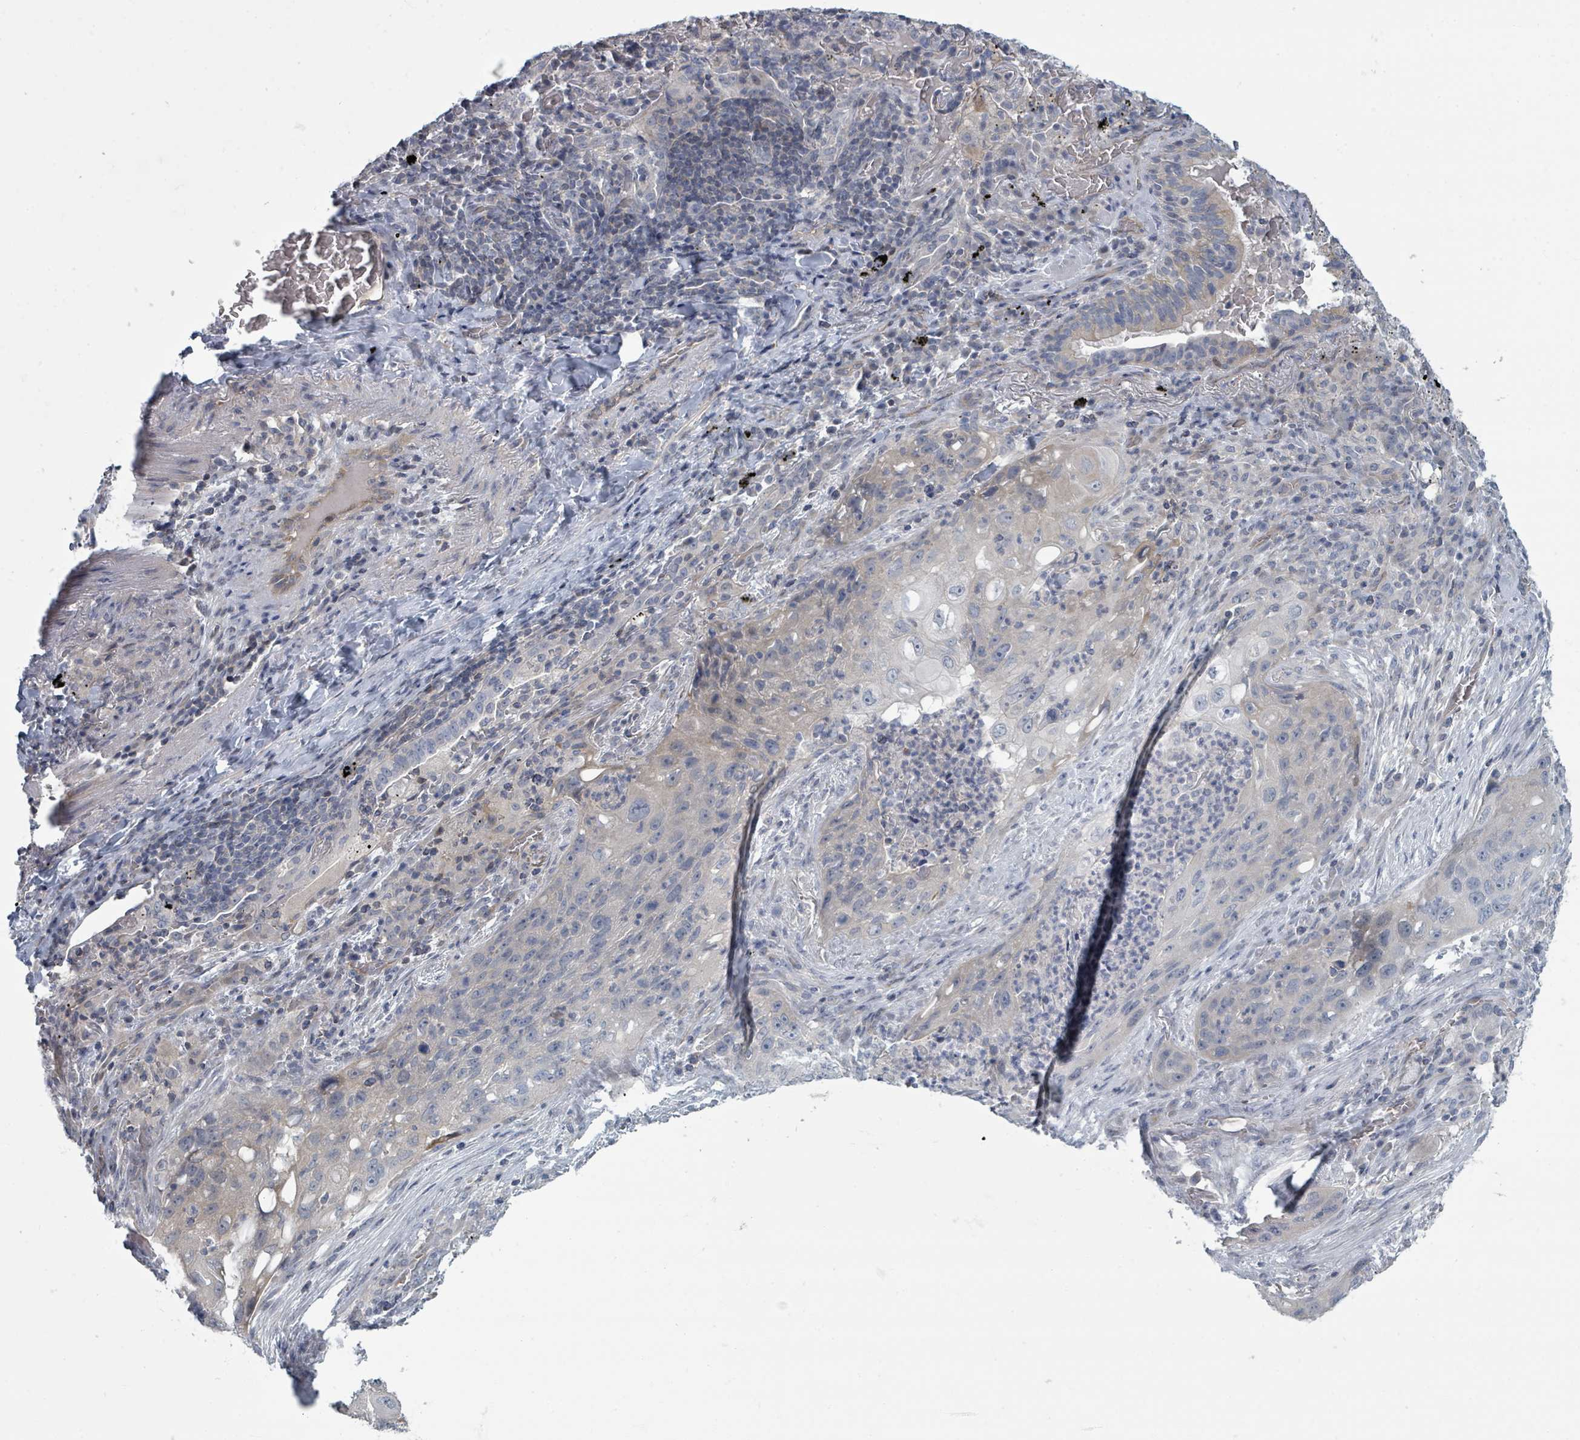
{"staining": {"intensity": "negative", "quantity": "none", "location": "none"}, "tissue": "lung cancer", "cell_type": "Tumor cells", "image_type": "cancer", "snomed": [{"axis": "morphology", "description": "Squamous cell carcinoma, NOS"}, {"axis": "topography", "description": "Lung"}], "caption": "Lung cancer was stained to show a protein in brown. There is no significant staining in tumor cells.", "gene": "SLC25A45", "patient": {"sex": "female", "age": 63}}